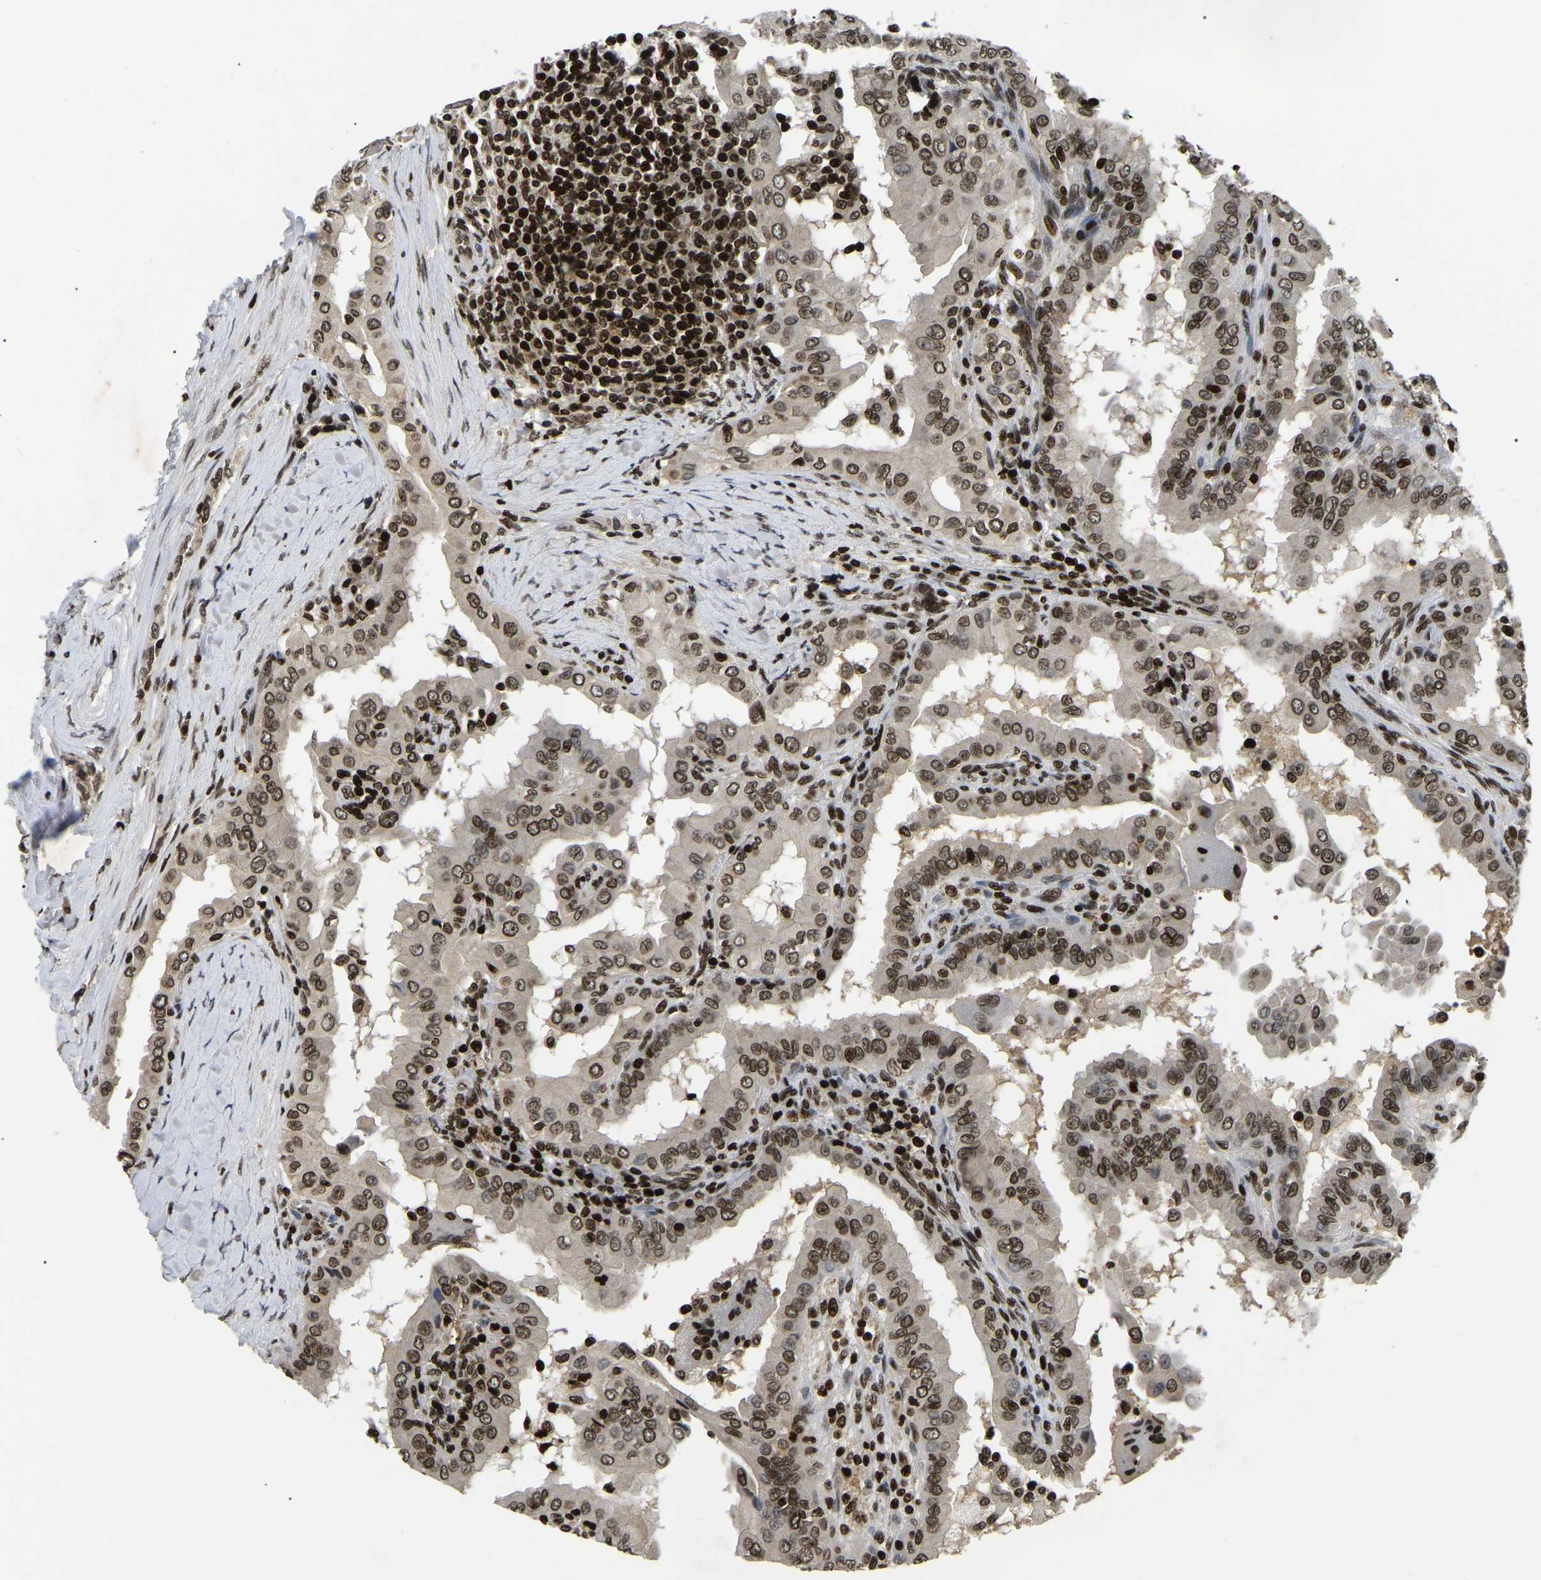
{"staining": {"intensity": "moderate", "quantity": ">75%", "location": "nuclear"}, "tissue": "thyroid cancer", "cell_type": "Tumor cells", "image_type": "cancer", "snomed": [{"axis": "morphology", "description": "Papillary adenocarcinoma, NOS"}, {"axis": "topography", "description": "Thyroid gland"}], "caption": "An image of thyroid cancer stained for a protein demonstrates moderate nuclear brown staining in tumor cells.", "gene": "LRRC61", "patient": {"sex": "male", "age": 33}}